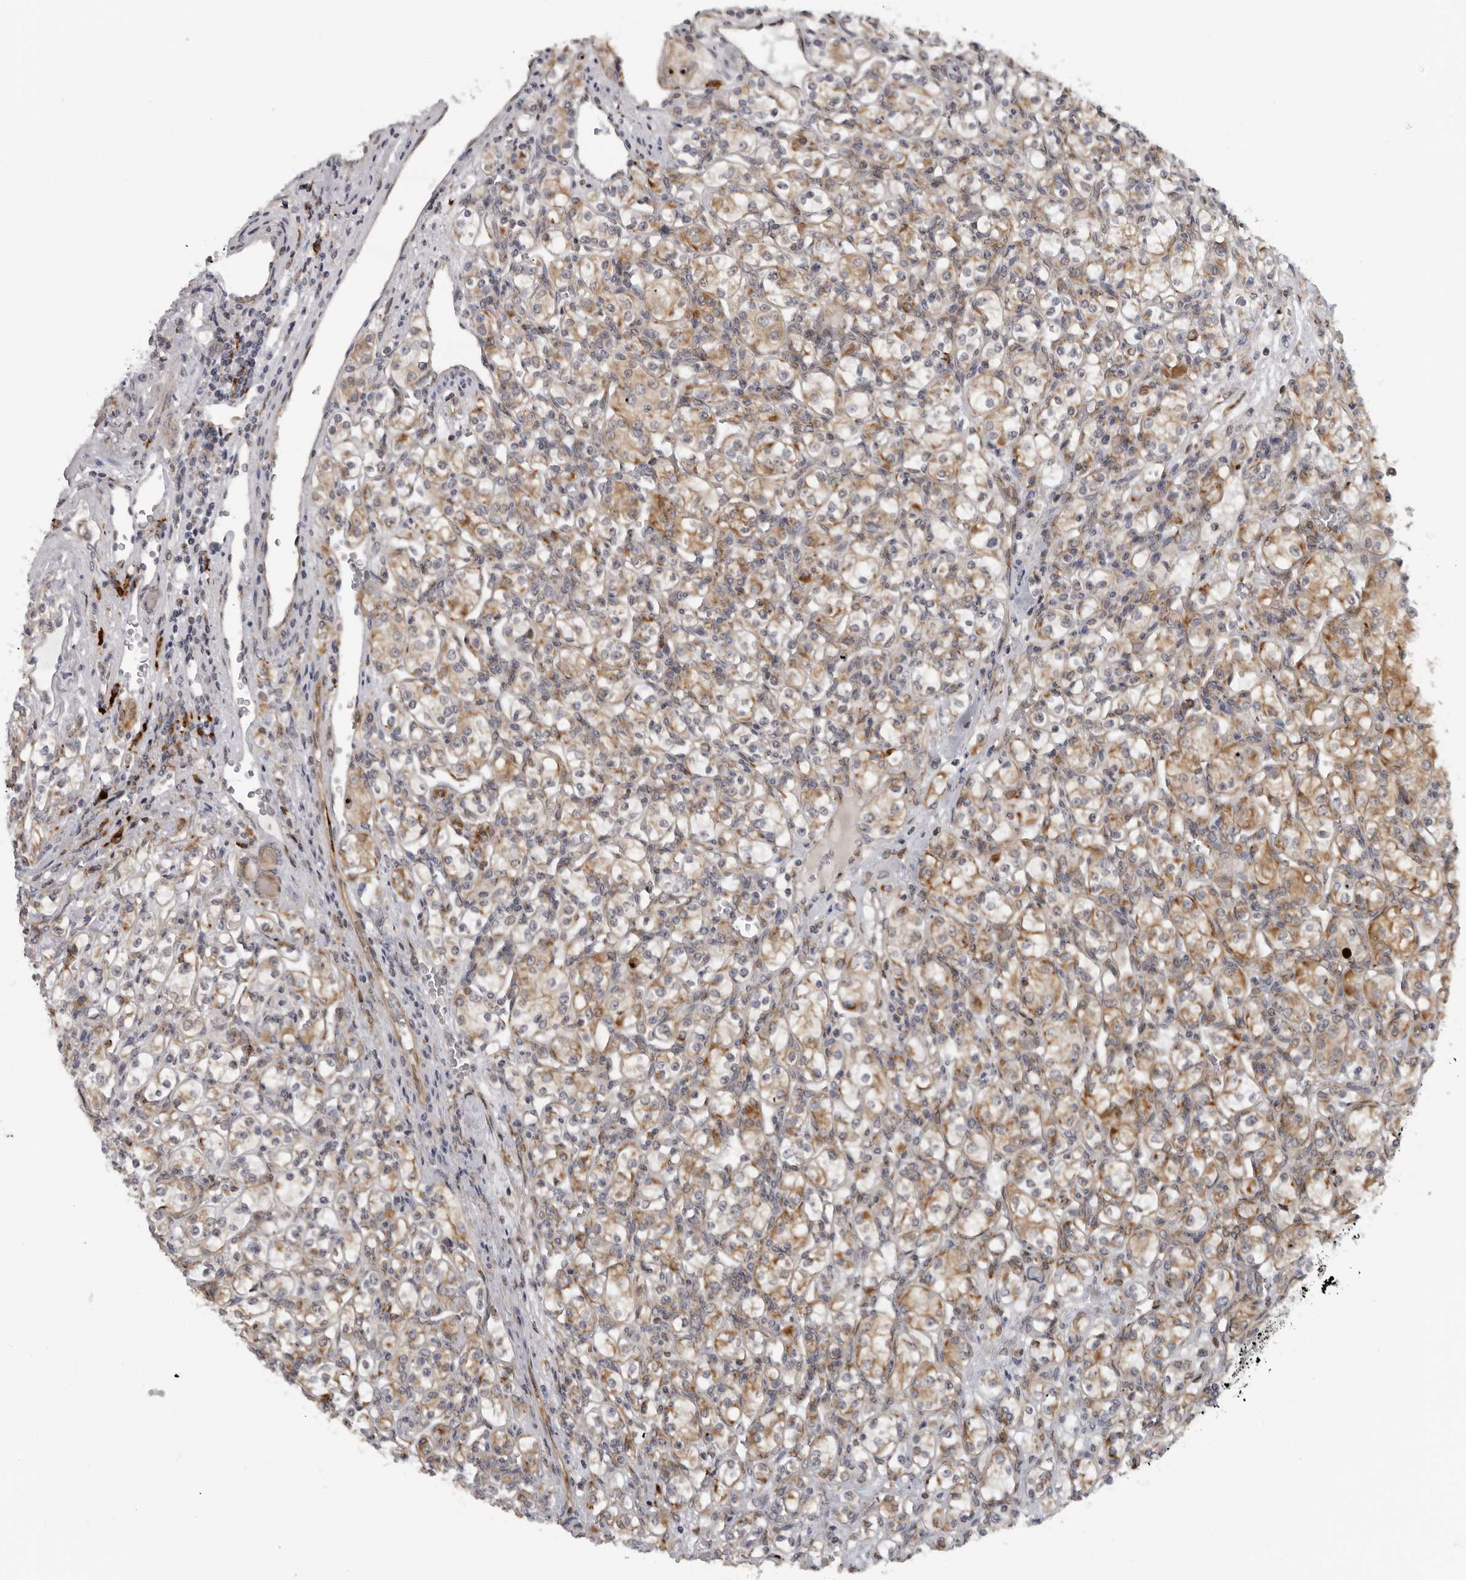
{"staining": {"intensity": "moderate", "quantity": "25%-75%", "location": "cytoplasmic/membranous"}, "tissue": "renal cancer", "cell_type": "Tumor cells", "image_type": "cancer", "snomed": [{"axis": "morphology", "description": "Adenocarcinoma, NOS"}, {"axis": "topography", "description": "Kidney"}], "caption": "Renal cancer (adenocarcinoma) stained with a brown dye reveals moderate cytoplasmic/membranous positive positivity in about 25%-75% of tumor cells.", "gene": "ALPK2", "patient": {"sex": "male", "age": 77}}